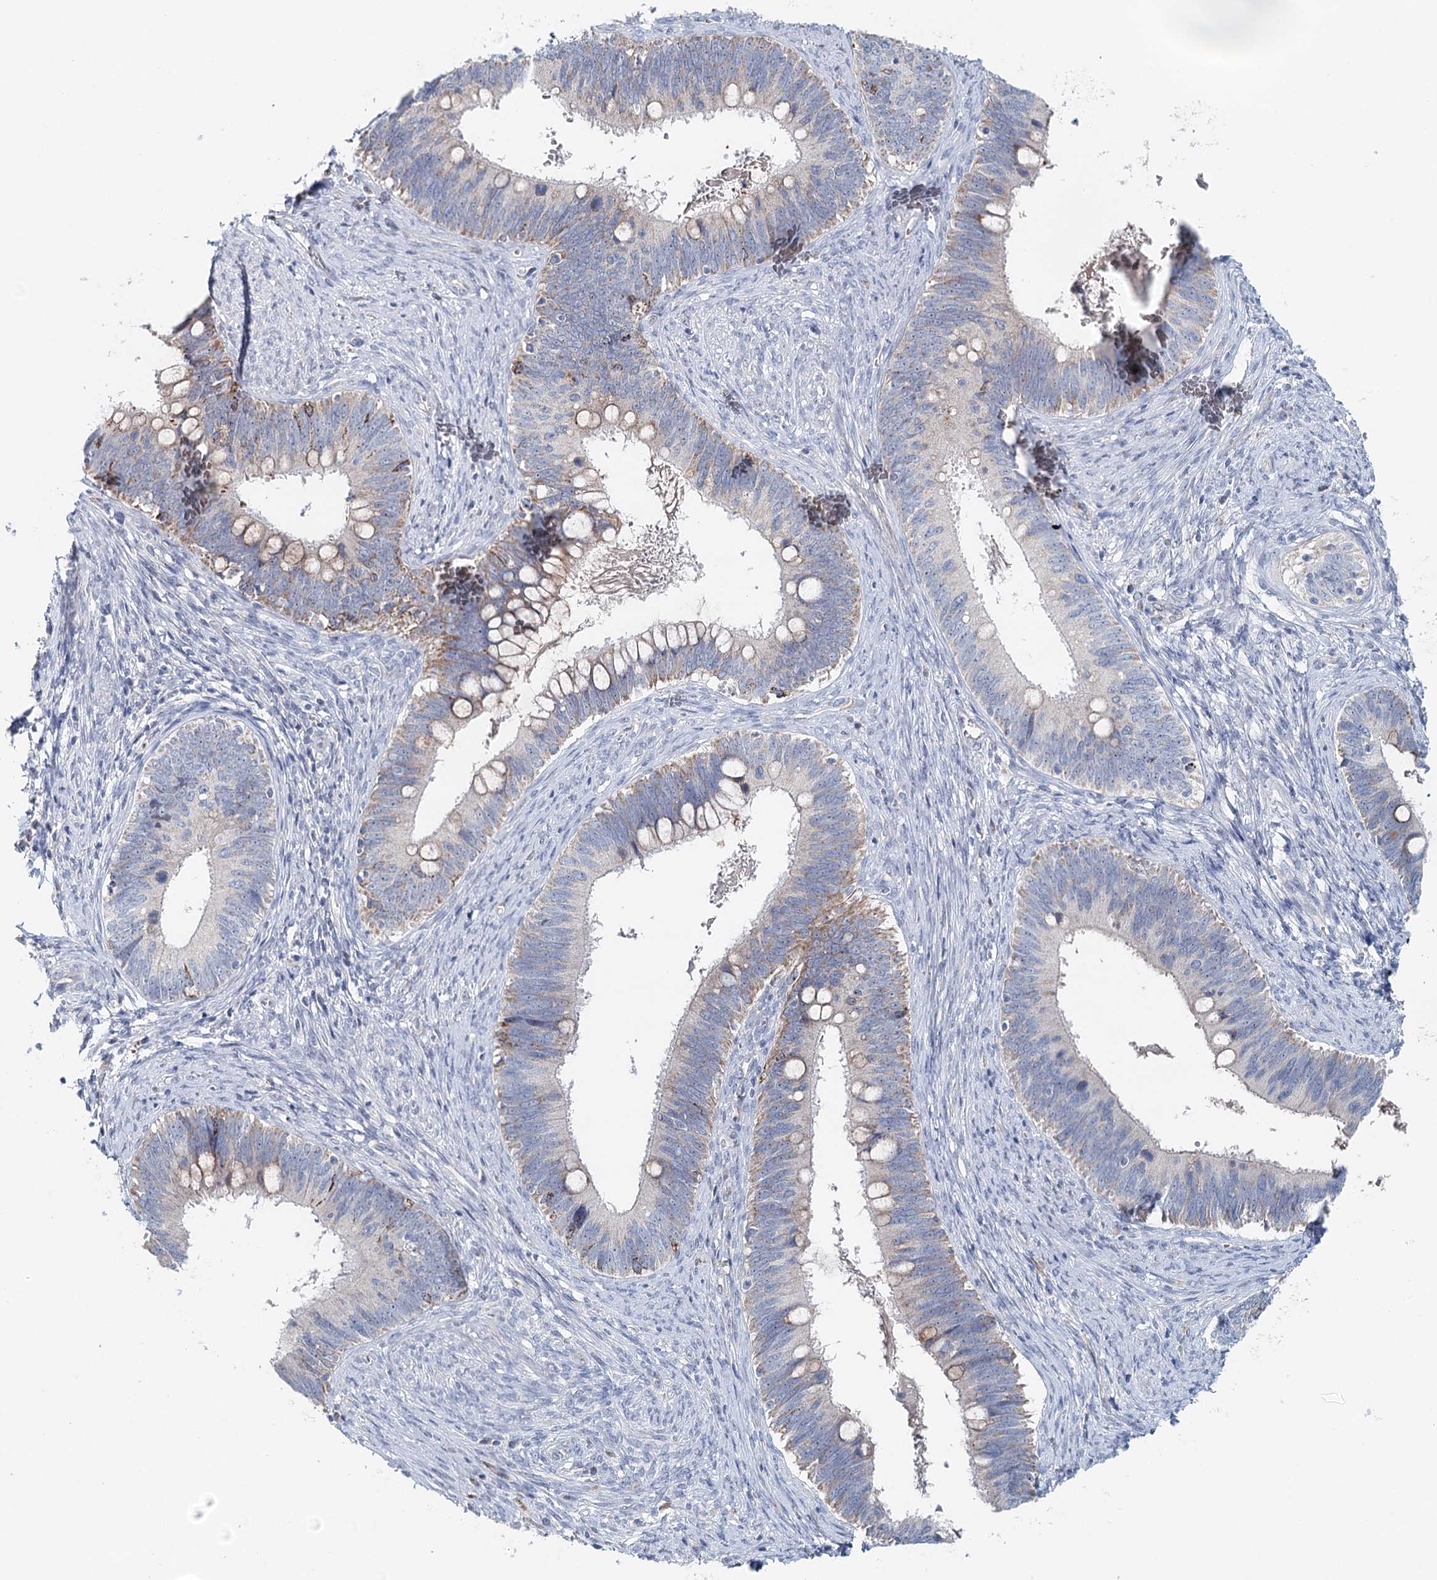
{"staining": {"intensity": "weak", "quantity": "<25%", "location": "cytoplasmic/membranous"}, "tissue": "cervical cancer", "cell_type": "Tumor cells", "image_type": "cancer", "snomed": [{"axis": "morphology", "description": "Adenocarcinoma, NOS"}, {"axis": "topography", "description": "Cervix"}], "caption": "Cervical cancer was stained to show a protein in brown. There is no significant expression in tumor cells.", "gene": "RBM43", "patient": {"sex": "female", "age": 42}}